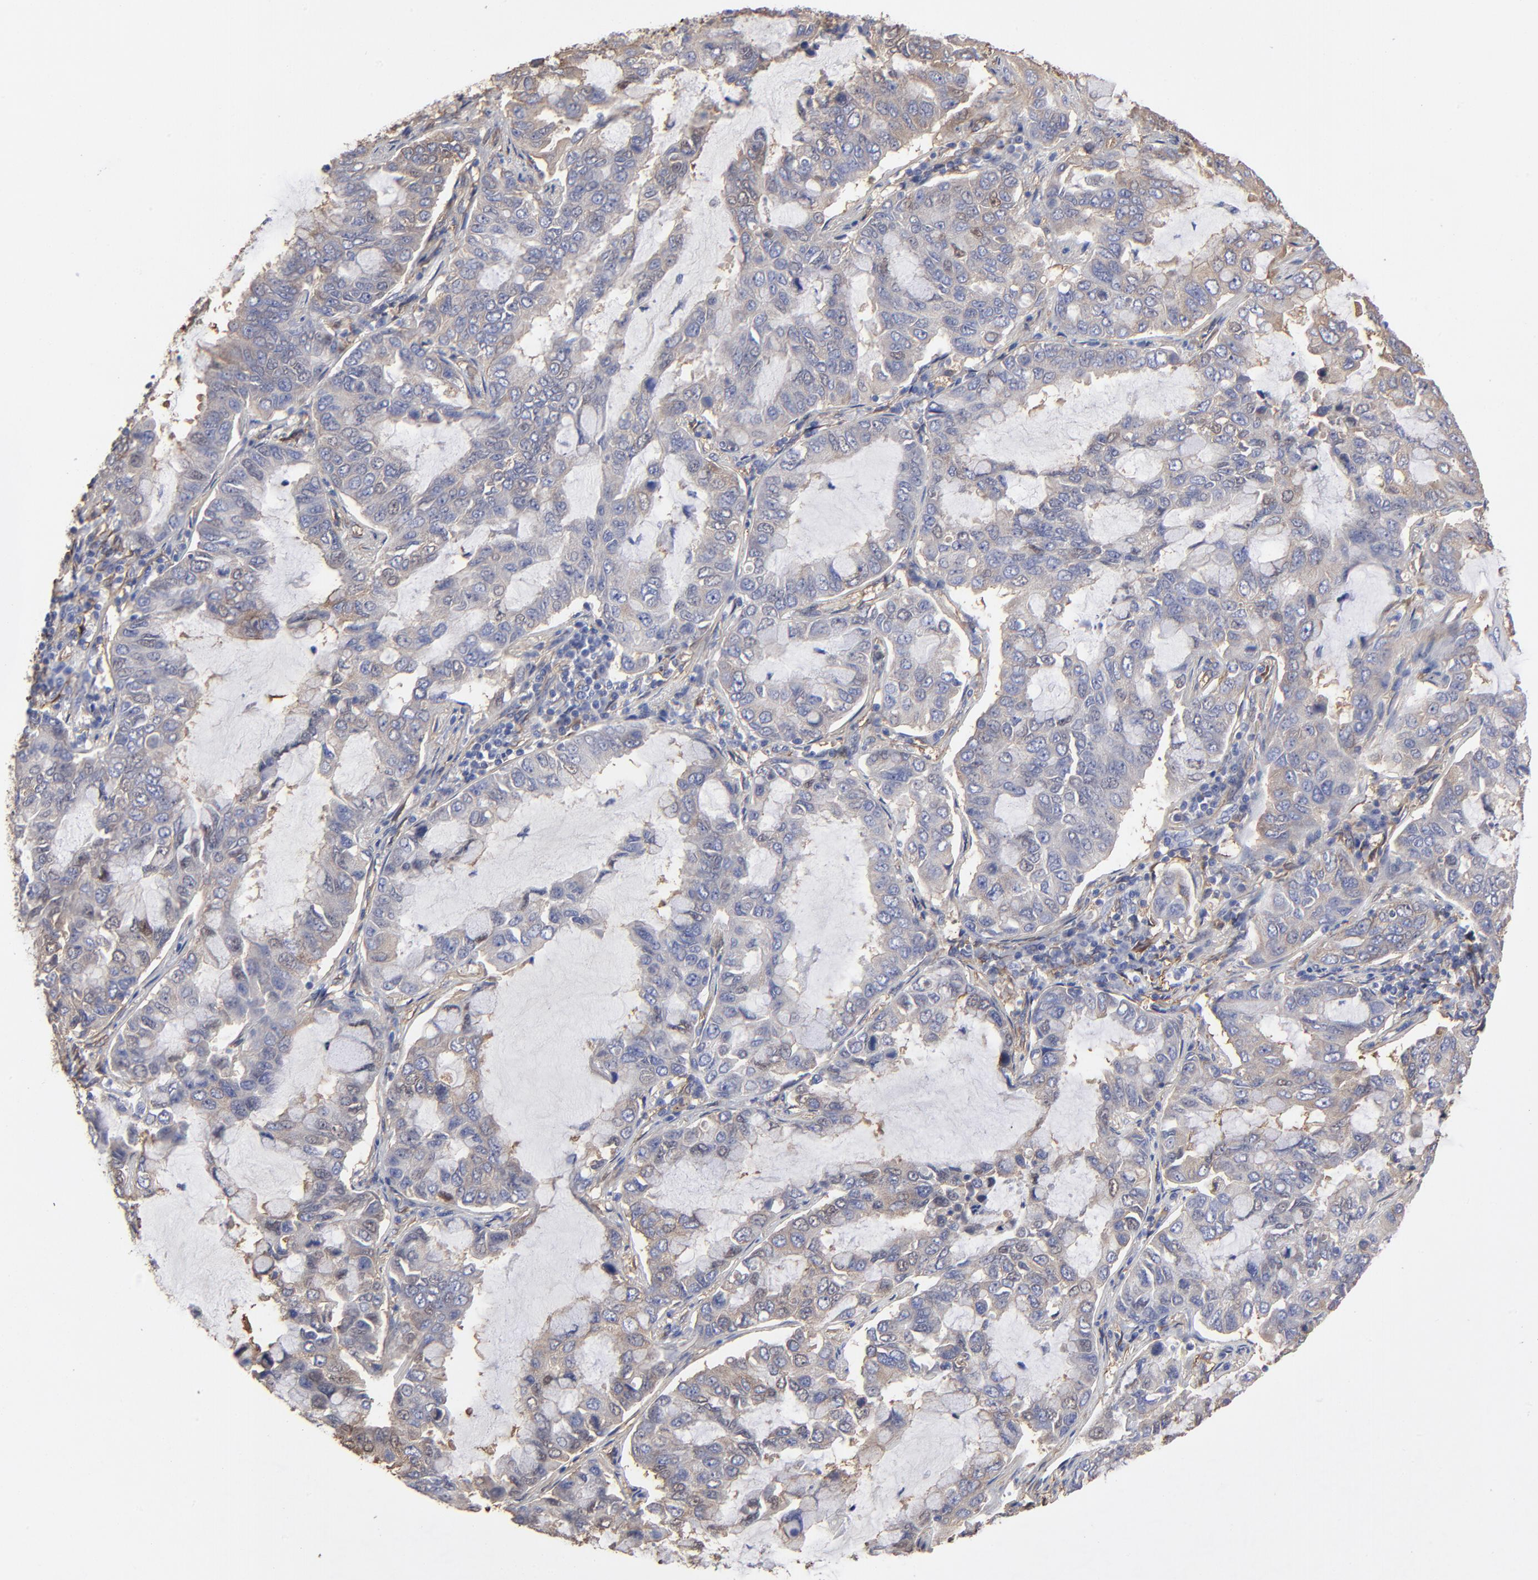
{"staining": {"intensity": "negative", "quantity": "none", "location": "none"}, "tissue": "lung cancer", "cell_type": "Tumor cells", "image_type": "cancer", "snomed": [{"axis": "morphology", "description": "Adenocarcinoma, NOS"}, {"axis": "topography", "description": "Lung"}], "caption": "A high-resolution histopathology image shows immunohistochemistry staining of lung cancer, which displays no significant expression in tumor cells. Brightfield microscopy of IHC stained with DAB (3,3'-diaminobenzidine) (brown) and hematoxylin (blue), captured at high magnification.", "gene": "CILP", "patient": {"sex": "male", "age": 64}}